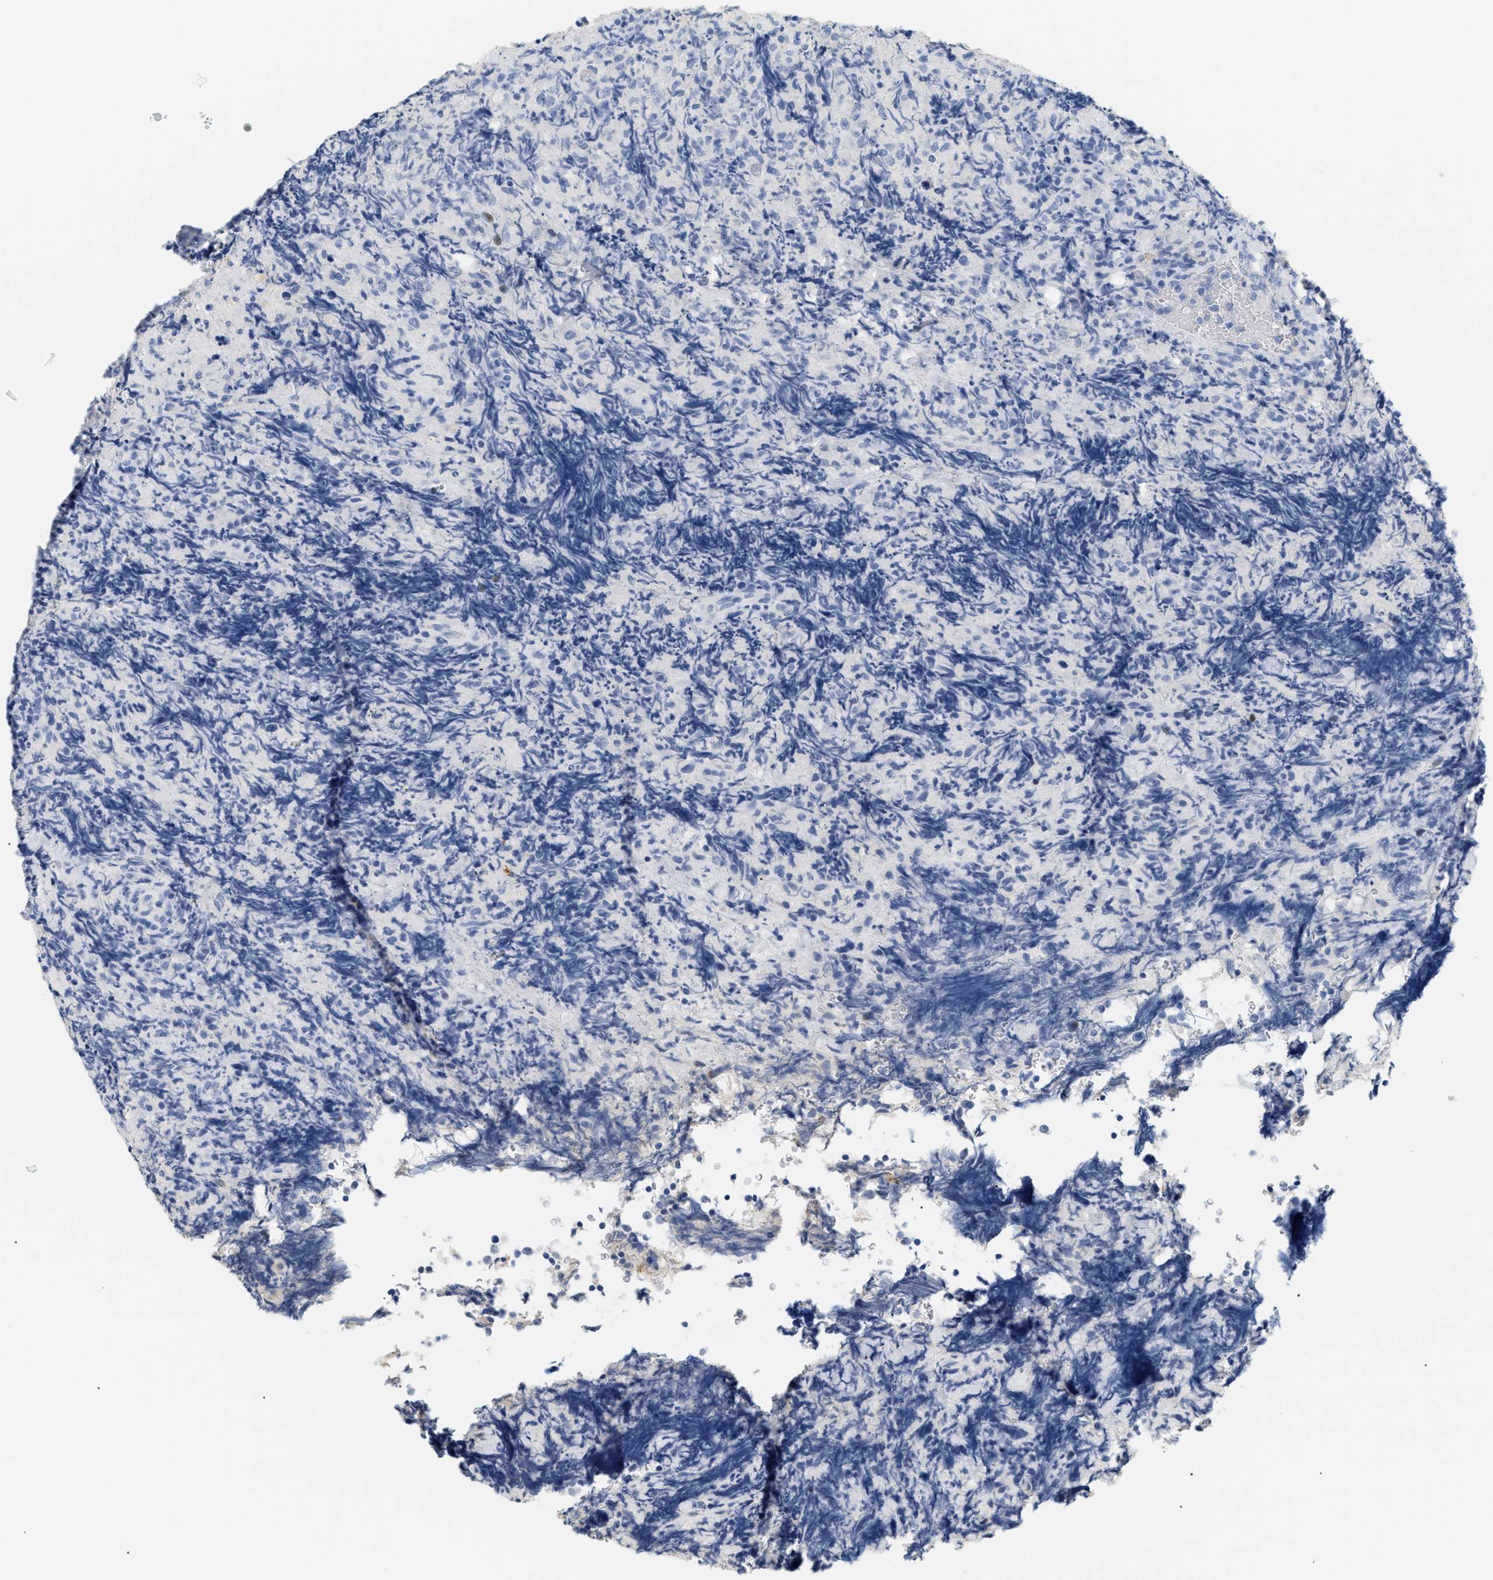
{"staining": {"intensity": "negative", "quantity": "none", "location": "none"}, "tissue": "lymphoma", "cell_type": "Tumor cells", "image_type": "cancer", "snomed": [{"axis": "morphology", "description": "Malignant lymphoma, non-Hodgkin's type, High grade"}, {"axis": "topography", "description": "Tonsil"}], "caption": "Immunohistochemistry (IHC) photomicrograph of malignant lymphoma, non-Hodgkin's type (high-grade) stained for a protein (brown), which exhibits no expression in tumor cells. The staining was performed using DAB to visualize the protein expression in brown, while the nuclei were stained in blue with hematoxylin (Magnification: 20x).", "gene": "CFH", "patient": {"sex": "female", "age": 36}}